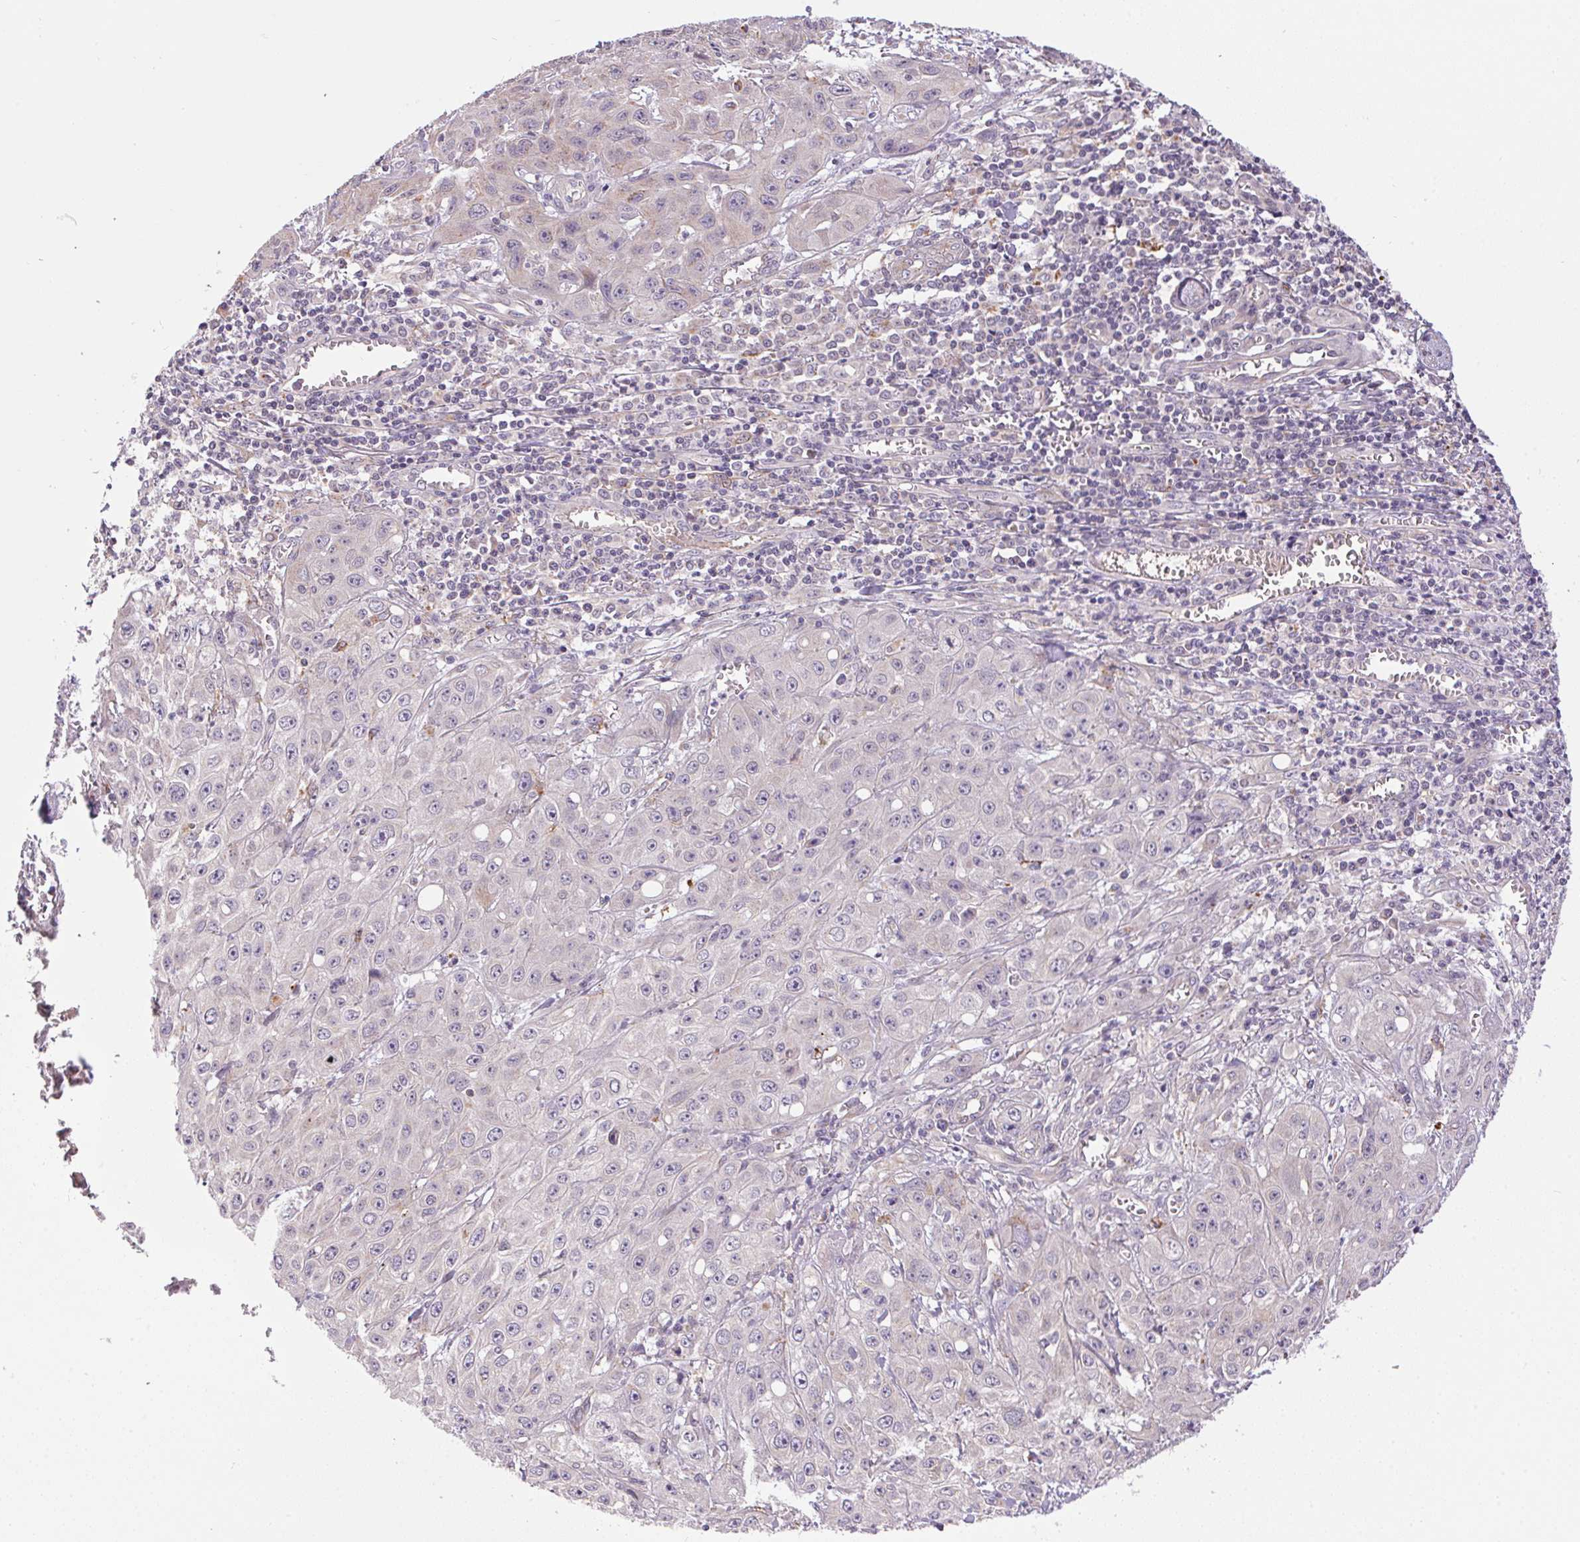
{"staining": {"intensity": "negative", "quantity": "none", "location": "none"}, "tissue": "skin cancer", "cell_type": "Tumor cells", "image_type": "cancer", "snomed": [{"axis": "morphology", "description": "Squamous cell carcinoma, NOS"}, {"axis": "topography", "description": "Skin"}, {"axis": "topography", "description": "Vulva"}], "caption": "IHC of squamous cell carcinoma (skin) shows no staining in tumor cells.", "gene": "ADH5", "patient": {"sex": "female", "age": 71}}